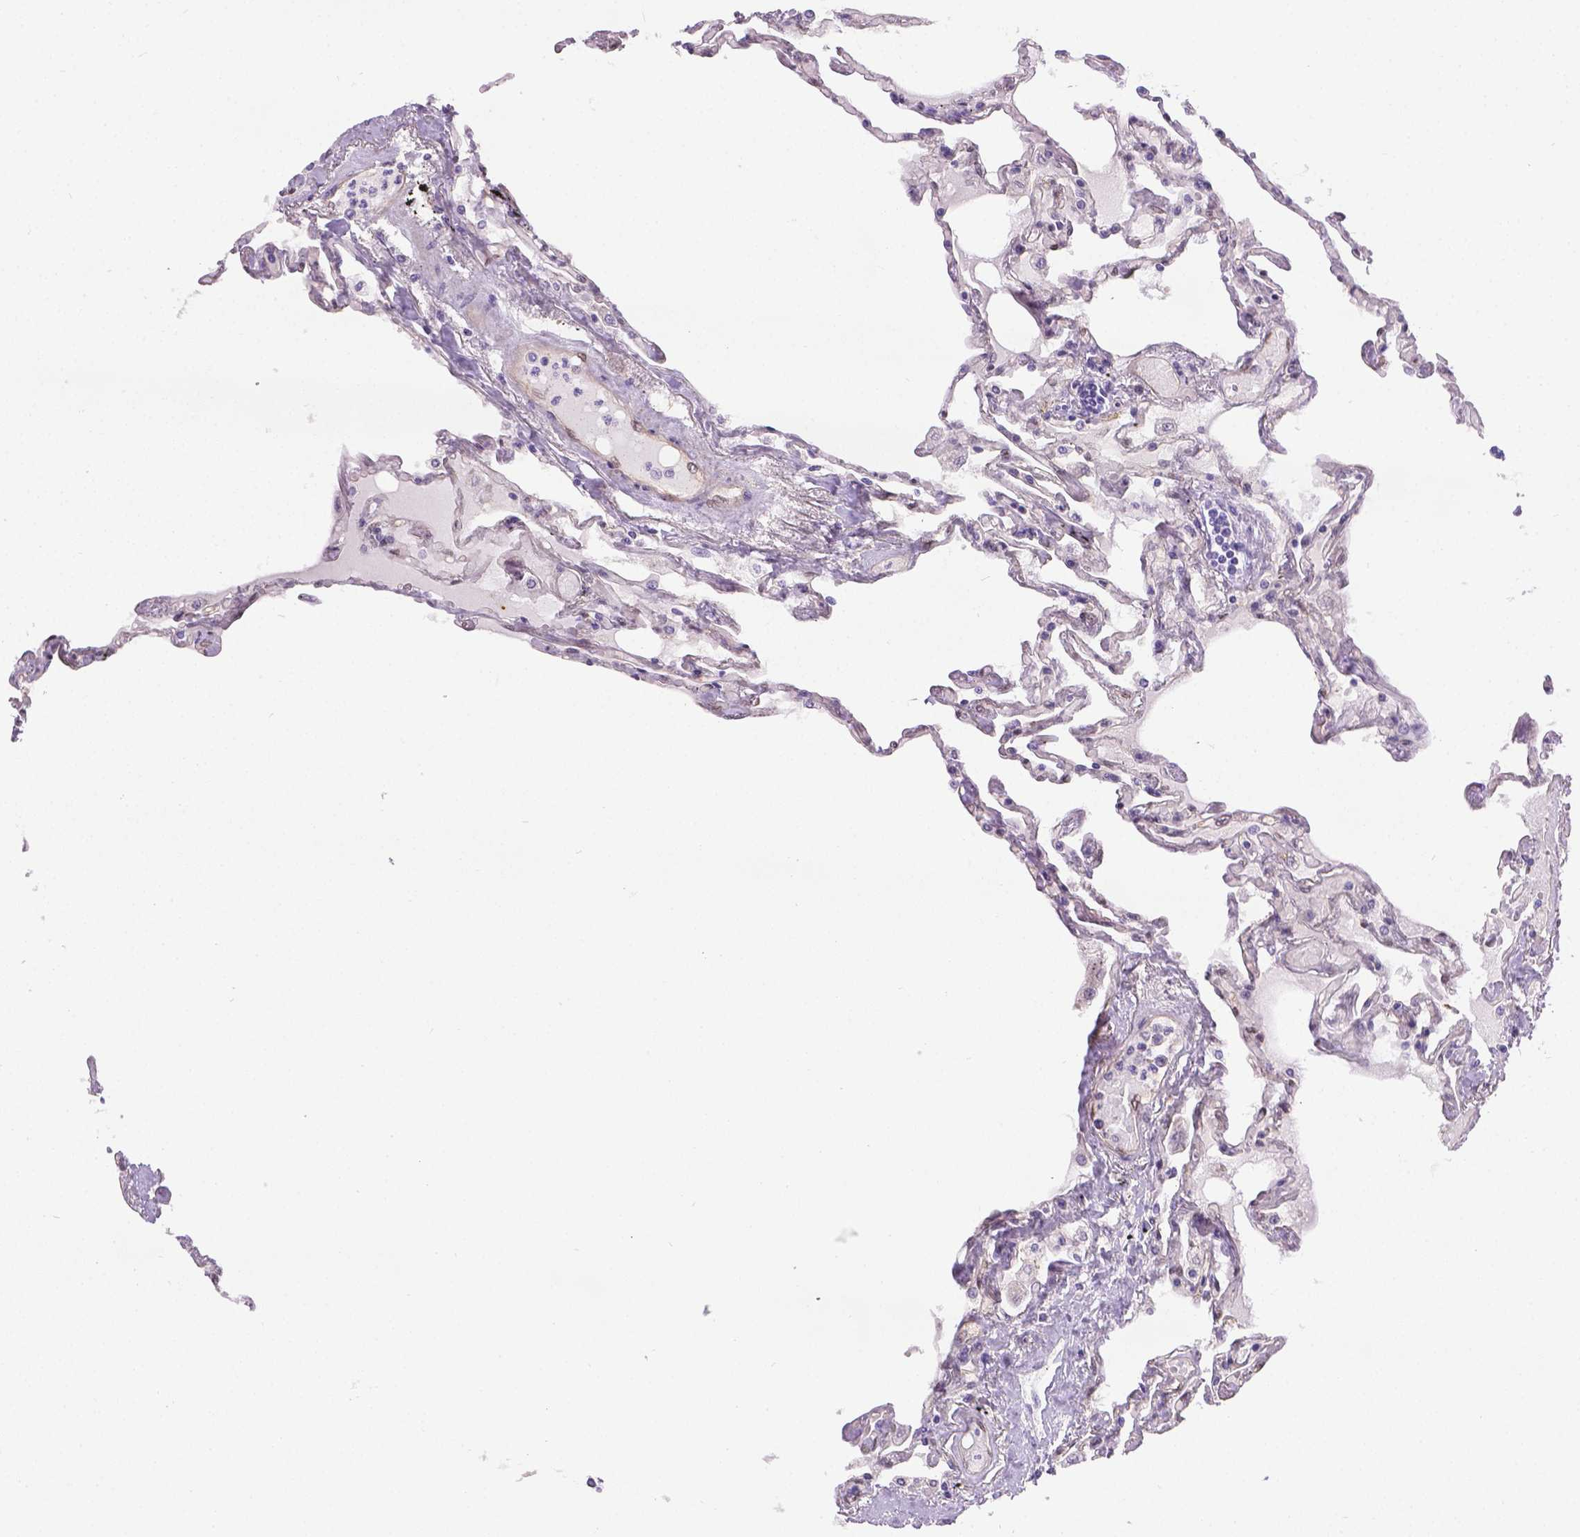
{"staining": {"intensity": "weak", "quantity": "25%-75%", "location": "cytoplasmic/membranous"}, "tissue": "lung", "cell_type": "Alveolar cells", "image_type": "normal", "snomed": [{"axis": "morphology", "description": "Normal tissue, NOS"}, {"axis": "morphology", "description": "Adenocarcinoma, NOS"}, {"axis": "topography", "description": "Cartilage tissue"}, {"axis": "topography", "description": "Lung"}], "caption": "The immunohistochemical stain shows weak cytoplasmic/membranous expression in alveolar cells of normal lung.", "gene": "CLIC4", "patient": {"sex": "female", "age": 67}}